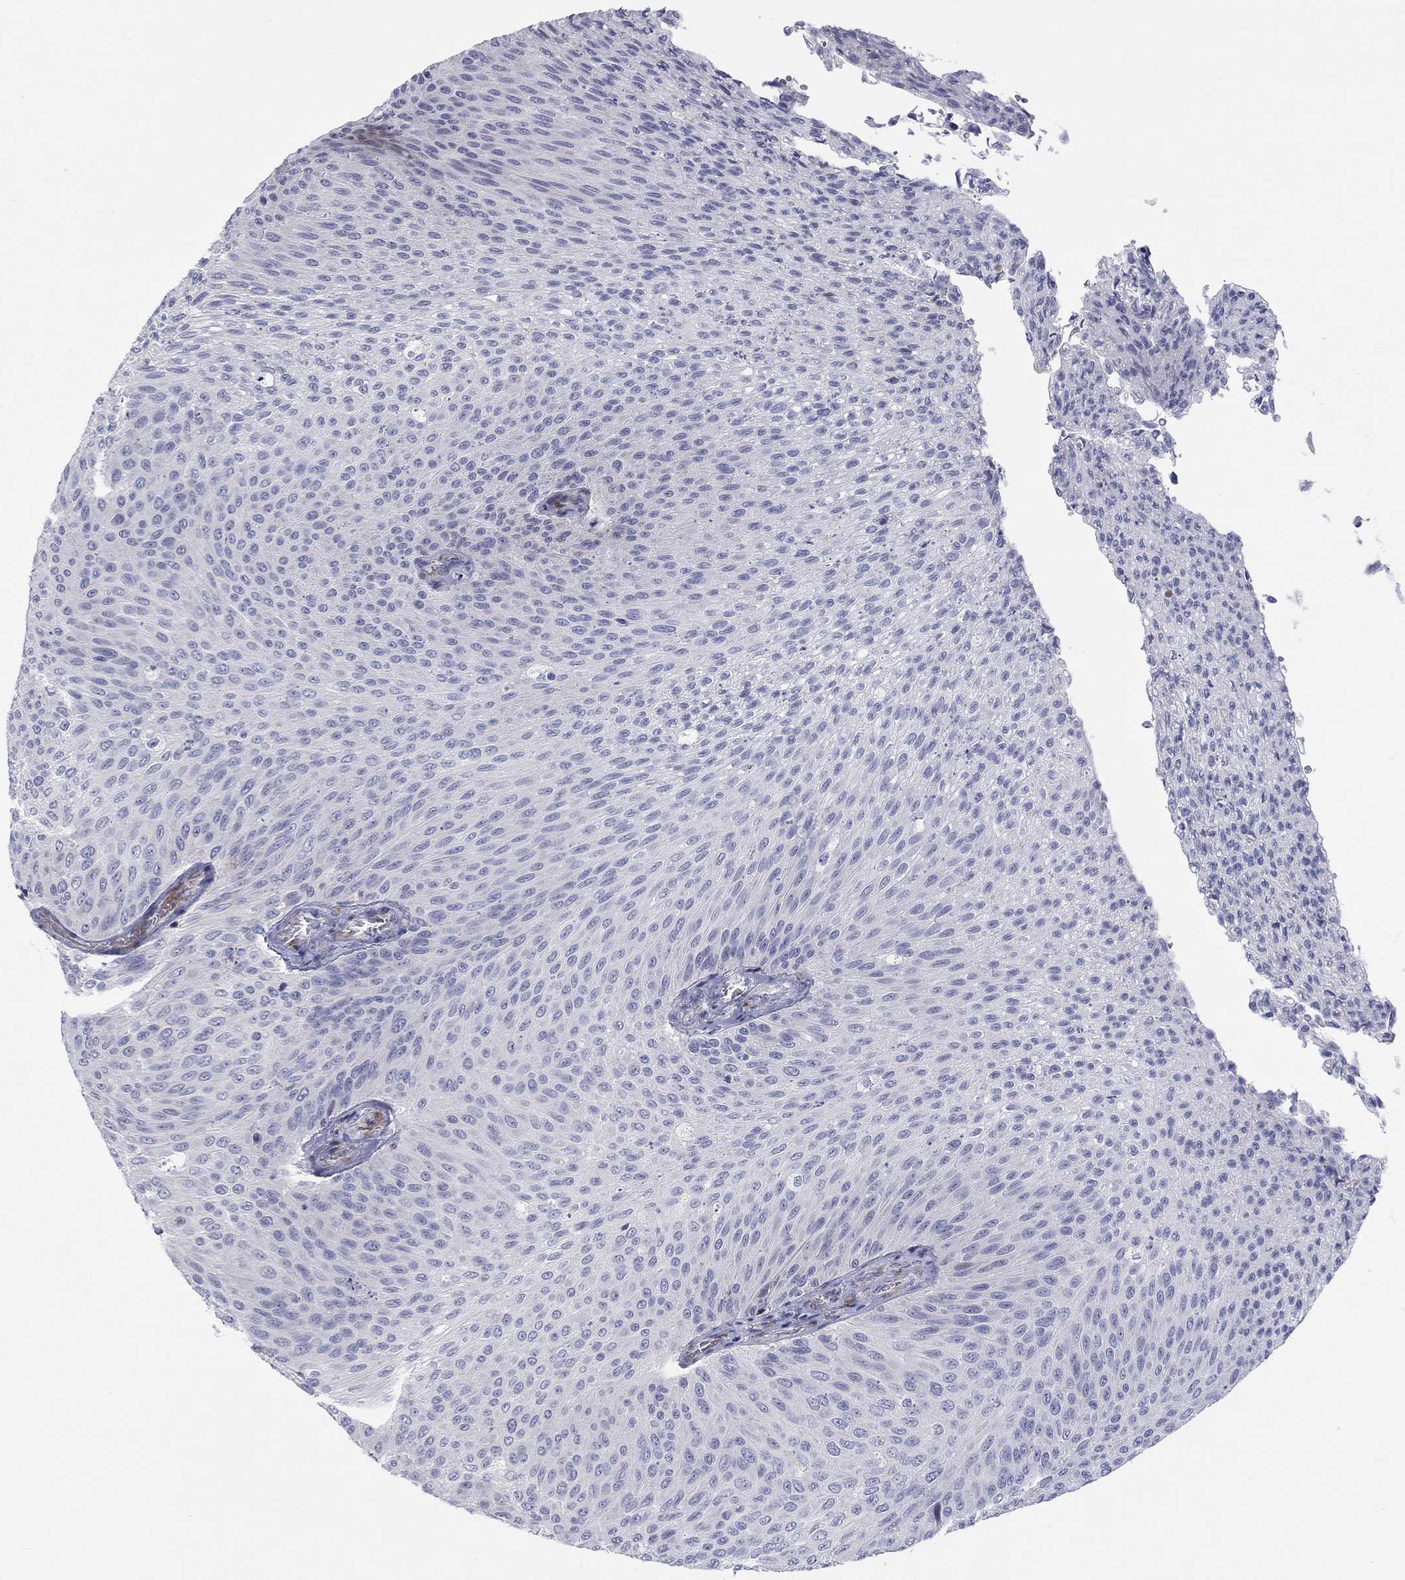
{"staining": {"intensity": "negative", "quantity": "none", "location": "none"}, "tissue": "urothelial cancer", "cell_type": "Tumor cells", "image_type": "cancer", "snomed": [{"axis": "morphology", "description": "Urothelial carcinoma, Low grade"}, {"axis": "topography", "description": "Ureter, NOS"}, {"axis": "topography", "description": "Urinary bladder"}], "caption": "Urothelial cancer was stained to show a protein in brown. There is no significant expression in tumor cells. (DAB immunohistochemistry (IHC) visualized using brightfield microscopy, high magnification).", "gene": "ARHGAP36", "patient": {"sex": "male", "age": 78}}